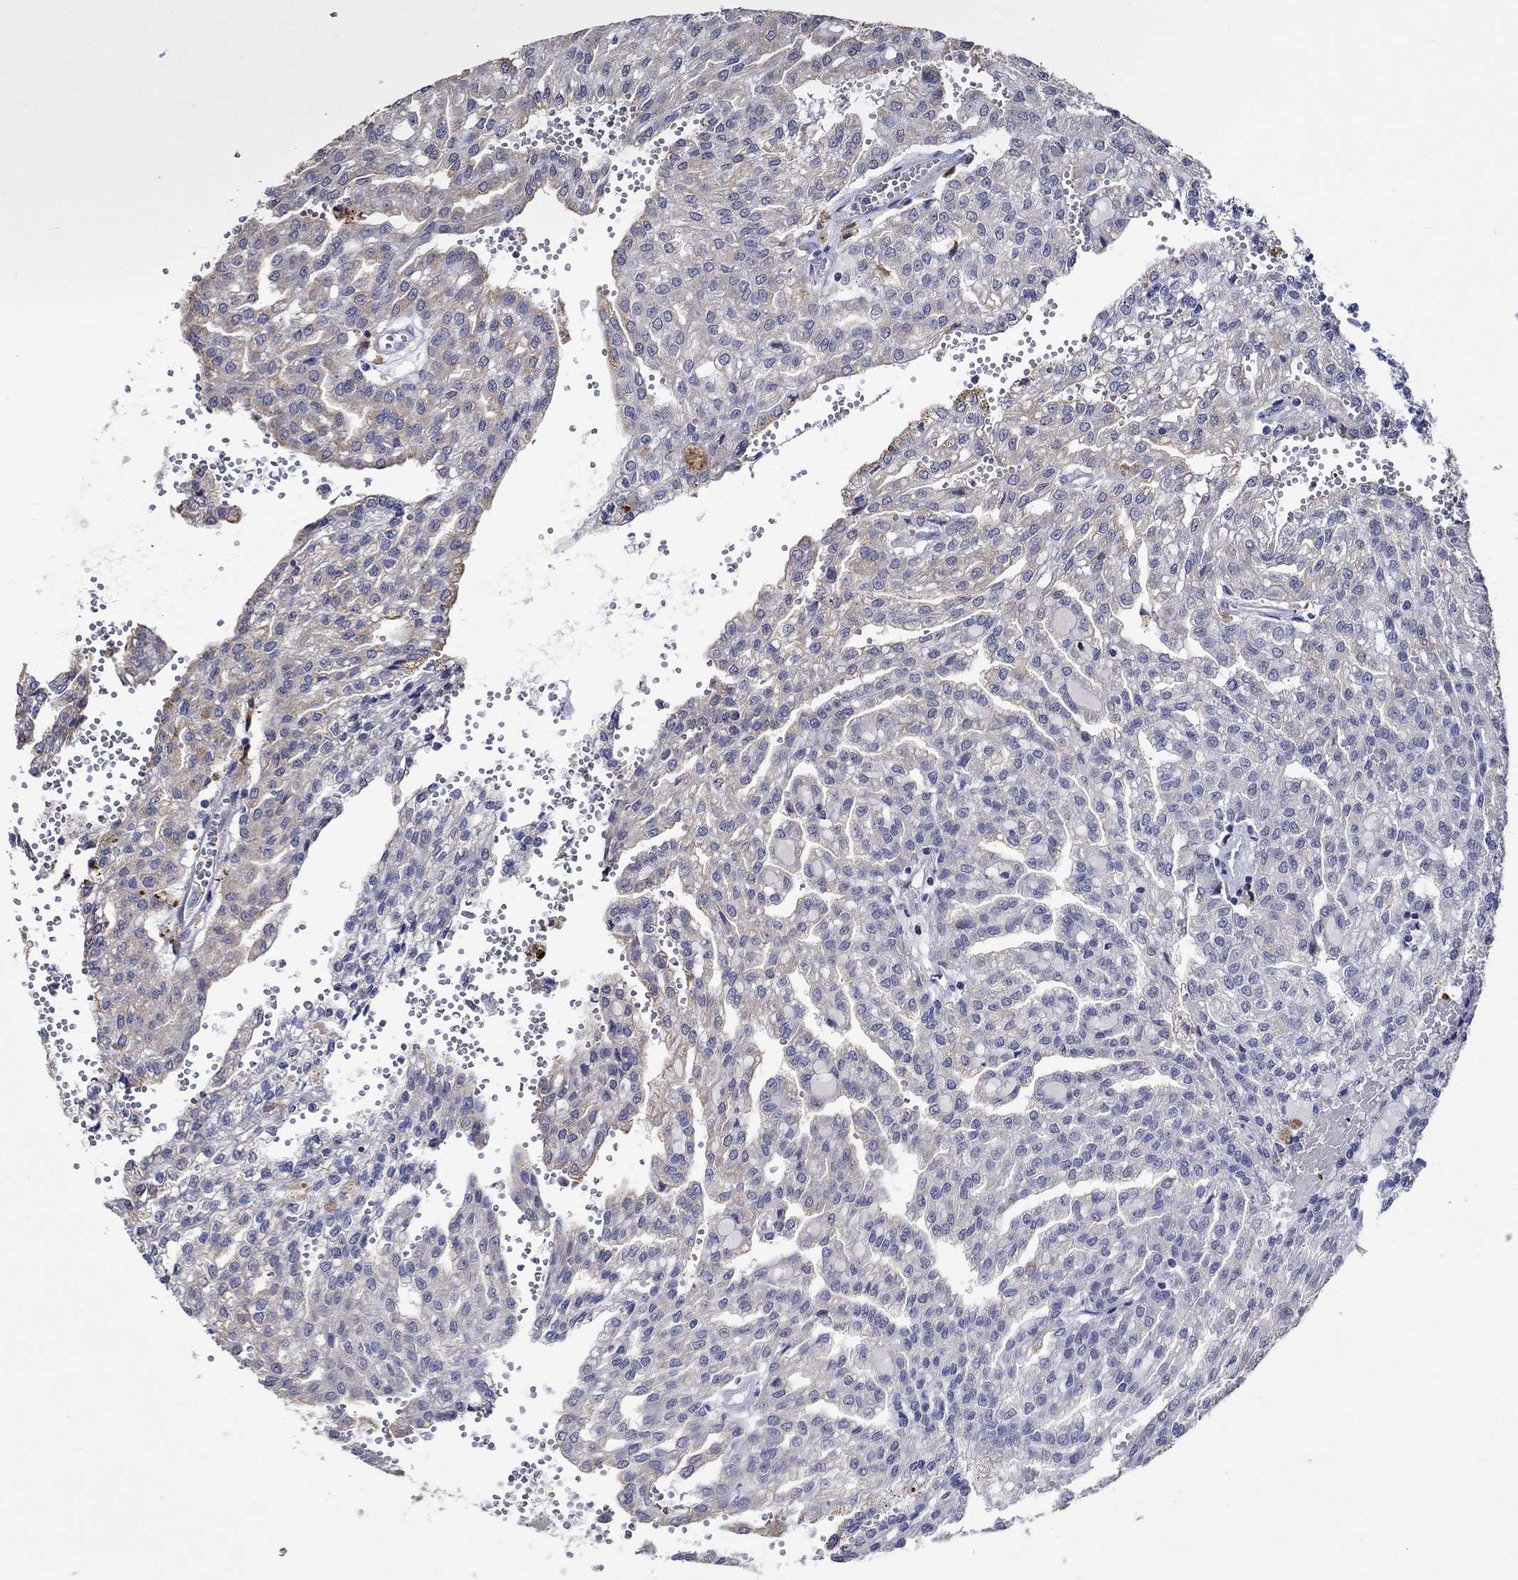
{"staining": {"intensity": "weak", "quantity": "<25%", "location": "cytoplasmic/membranous"}, "tissue": "renal cancer", "cell_type": "Tumor cells", "image_type": "cancer", "snomed": [{"axis": "morphology", "description": "Adenocarcinoma, NOS"}, {"axis": "topography", "description": "Kidney"}], "caption": "The immunohistochemistry (IHC) histopathology image has no significant expression in tumor cells of renal cancer (adenocarcinoma) tissue. The staining is performed using DAB (3,3'-diaminobenzidine) brown chromogen with nuclei counter-stained in using hematoxylin.", "gene": "DDX3Y", "patient": {"sex": "male", "age": 63}}